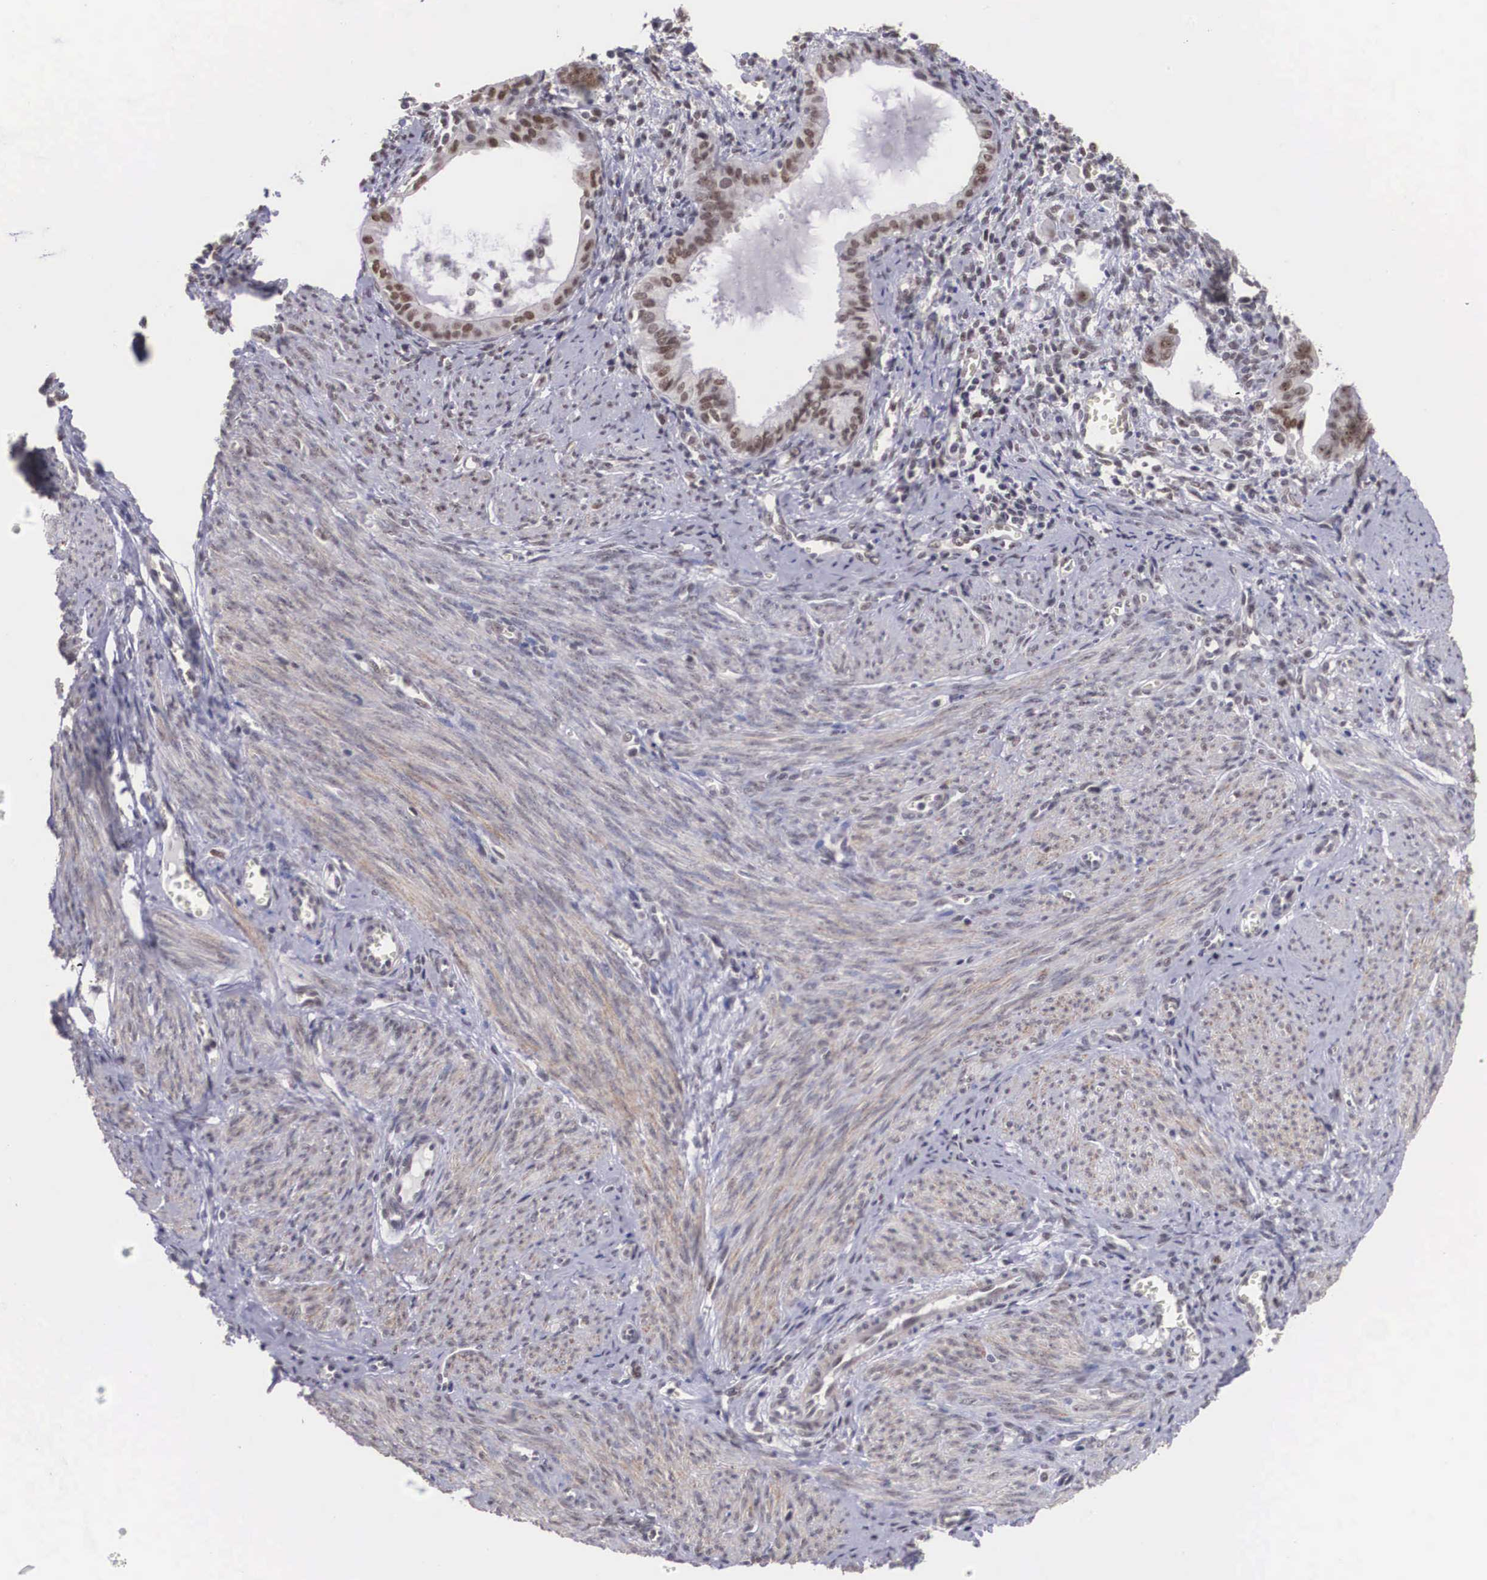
{"staining": {"intensity": "weak", "quantity": "25%-75%", "location": "nuclear"}, "tissue": "endometrial cancer", "cell_type": "Tumor cells", "image_type": "cancer", "snomed": [{"axis": "morphology", "description": "Adenocarcinoma, NOS"}, {"axis": "topography", "description": "Endometrium"}], "caption": "An image of adenocarcinoma (endometrial) stained for a protein displays weak nuclear brown staining in tumor cells. (DAB IHC, brown staining for protein, blue staining for nuclei).", "gene": "ZNF275", "patient": {"sex": "female", "age": 75}}